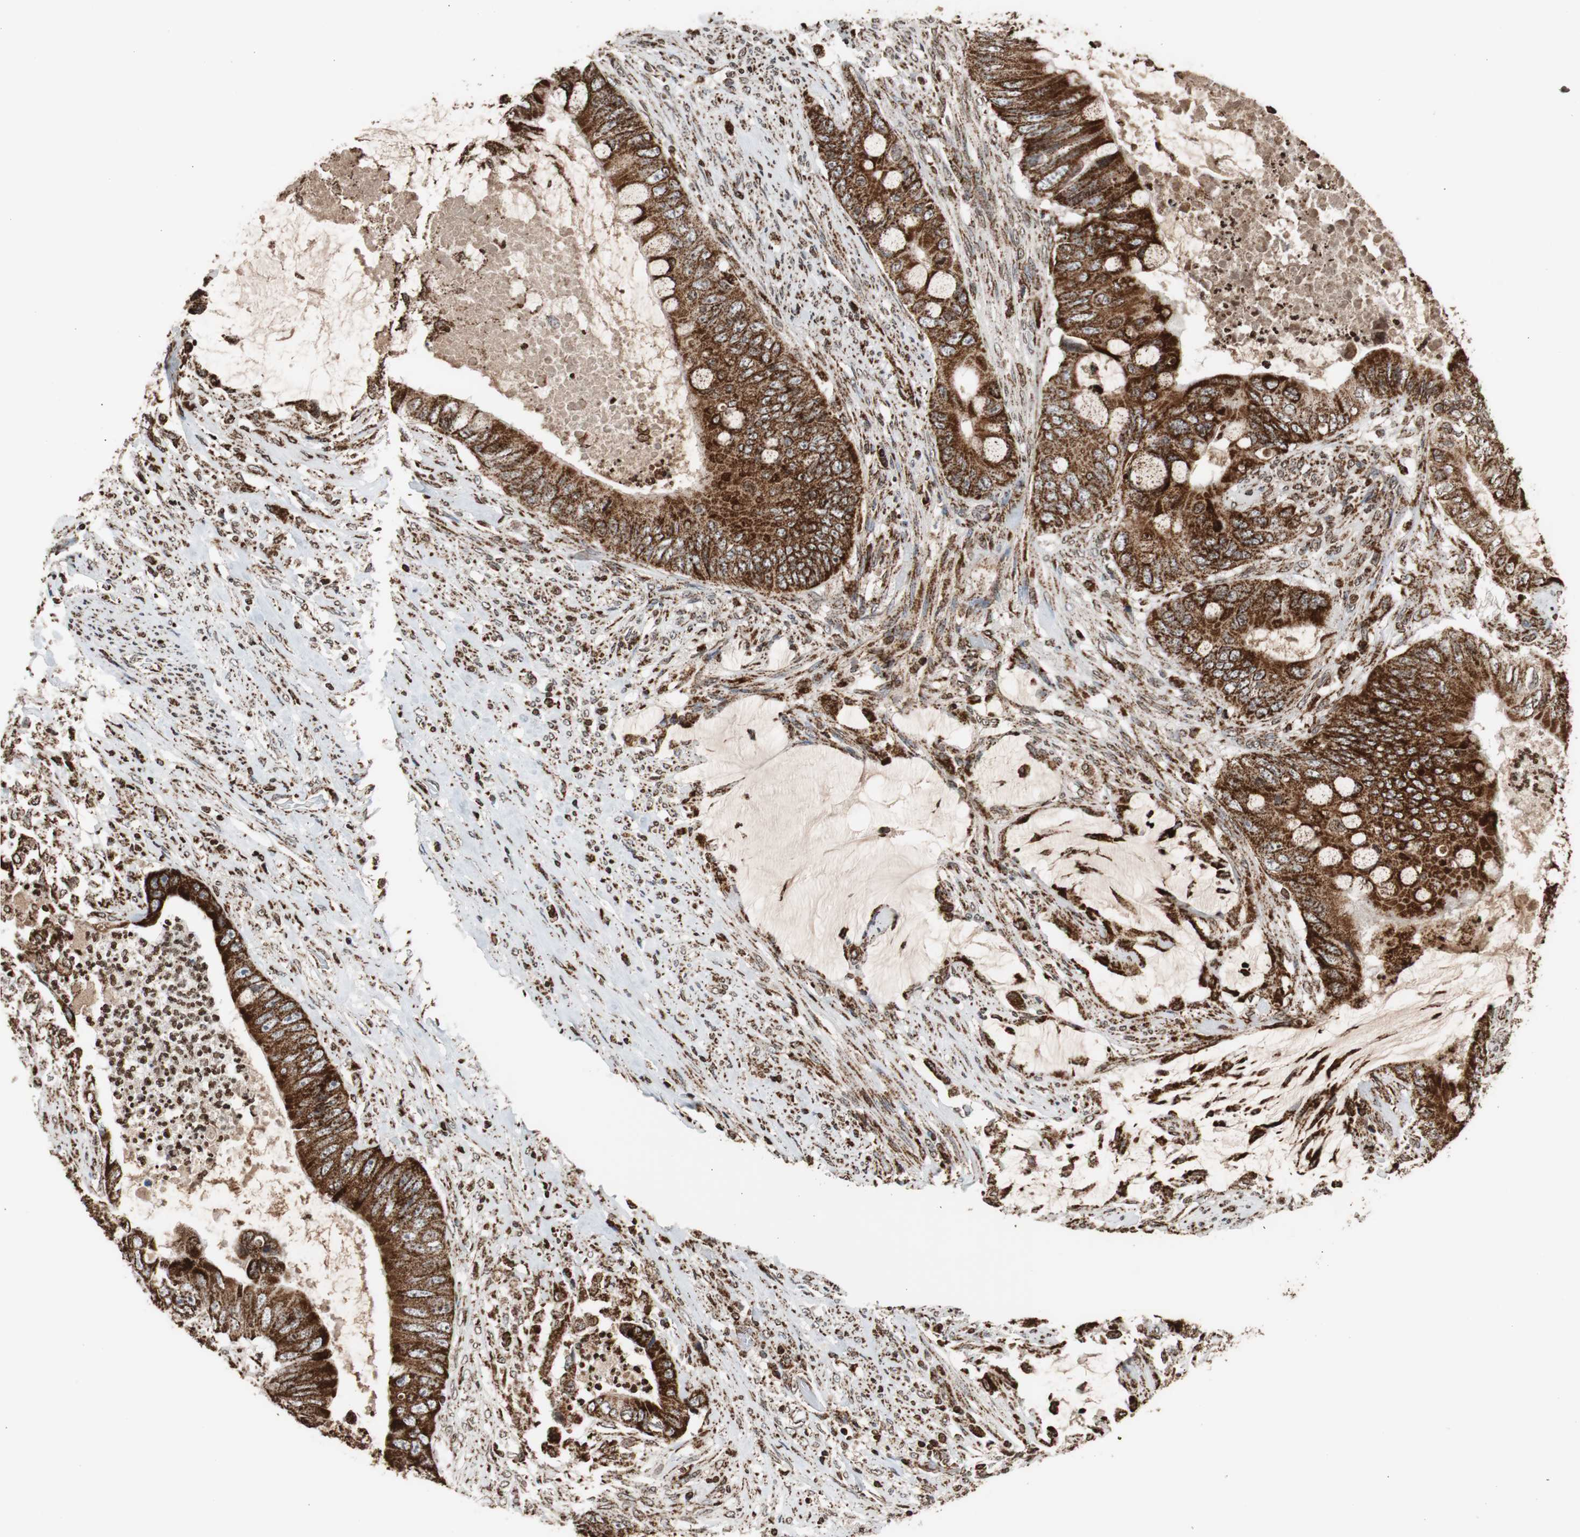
{"staining": {"intensity": "strong", "quantity": ">75%", "location": "cytoplasmic/membranous"}, "tissue": "colorectal cancer", "cell_type": "Tumor cells", "image_type": "cancer", "snomed": [{"axis": "morphology", "description": "Adenocarcinoma, NOS"}, {"axis": "topography", "description": "Rectum"}], "caption": "Immunohistochemistry photomicrograph of human colorectal cancer (adenocarcinoma) stained for a protein (brown), which exhibits high levels of strong cytoplasmic/membranous staining in approximately >75% of tumor cells.", "gene": "HSPA9", "patient": {"sex": "female", "age": 77}}